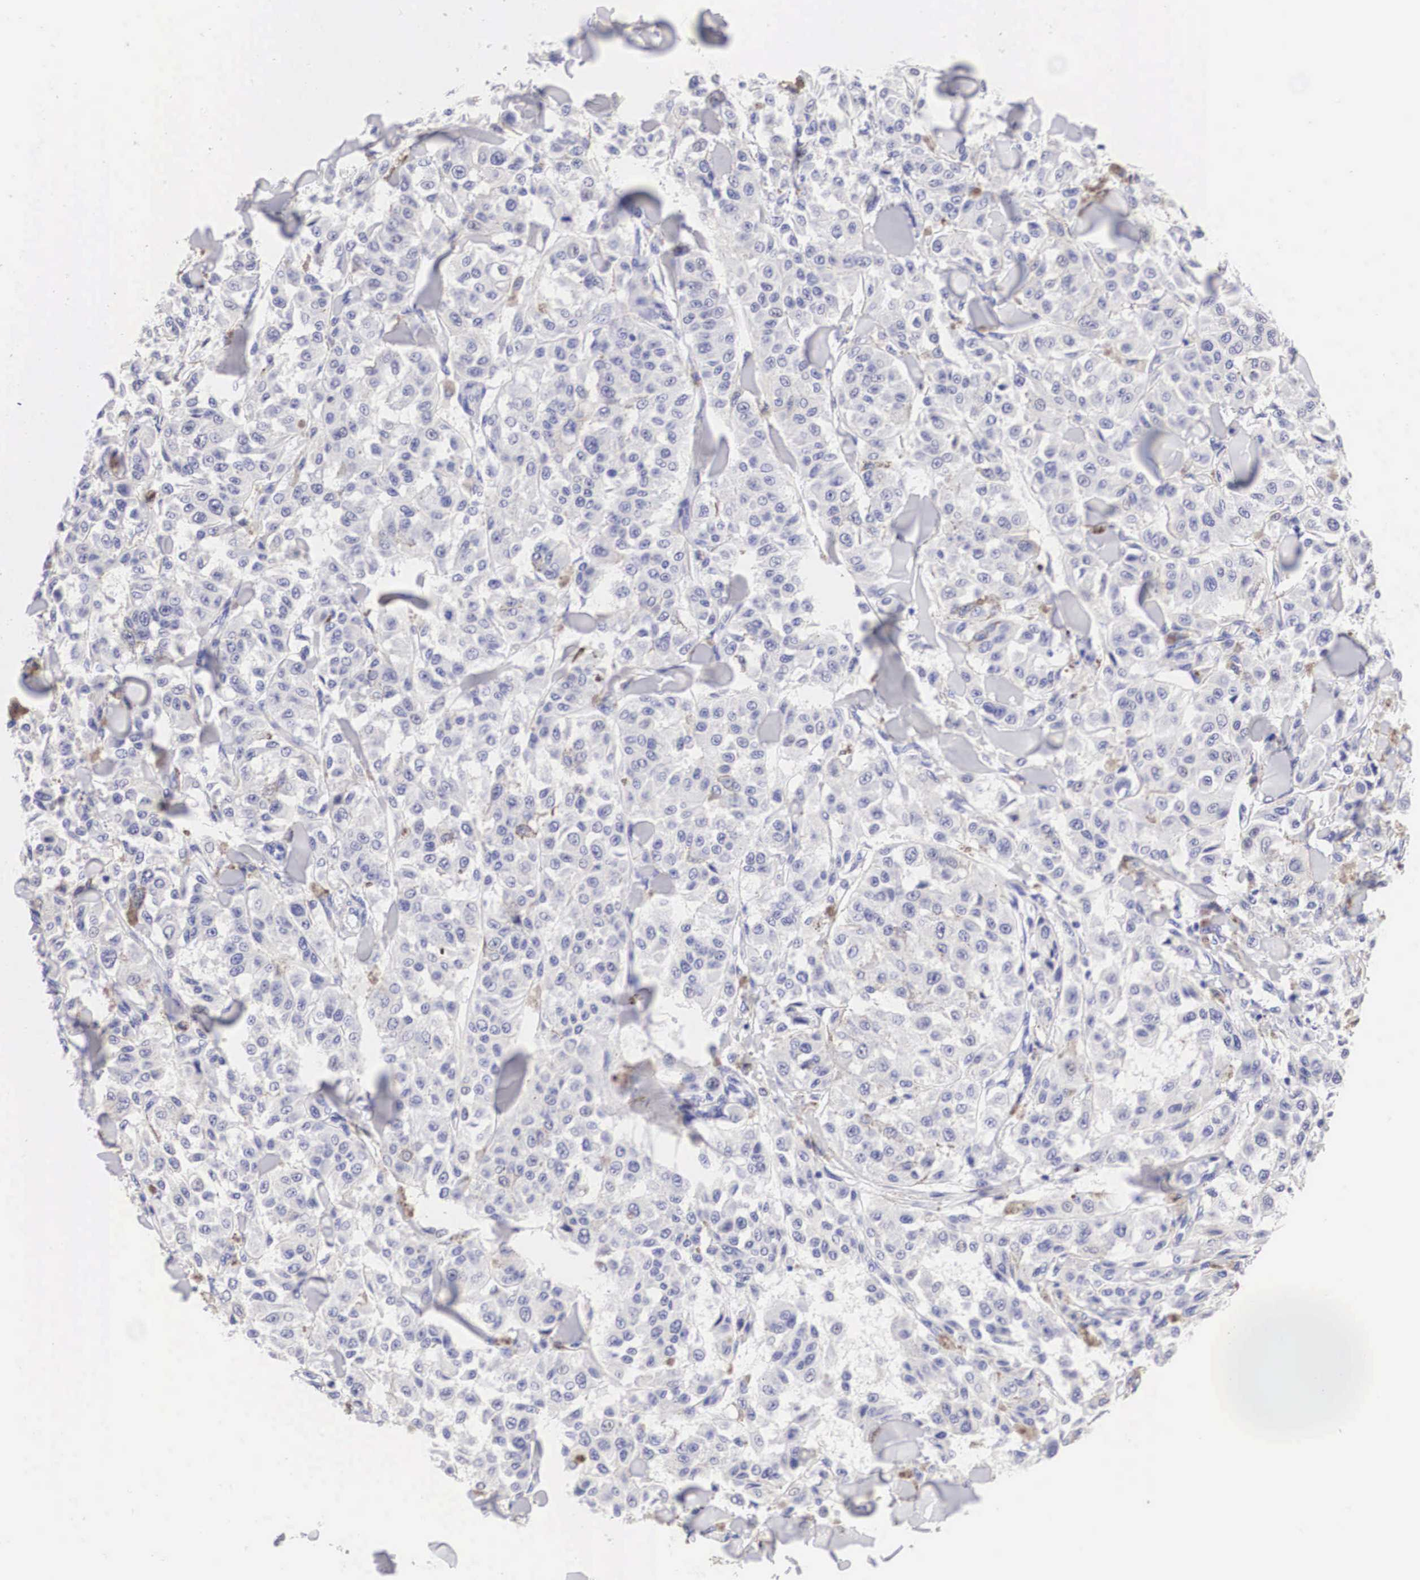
{"staining": {"intensity": "negative", "quantity": "none", "location": "none"}, "tissue": "melanoma", "cell_type": "Tumor cells", "image_type": "cancer", "snomed": [{"axis": "morphology", "description": "Malignant melanoma, NOS"}, {"axis": "topography", "description": "Skin"}], "caption": "There is no significant staining in tumor cells of melanoma. The staining is performed using DAB (3,3'-diaminobenzidine) brown chromogen with nuclei counter-stained in using hematoxylin.", "gene": "ERBB2", "patient": {"sex": "female", "age": 64}}